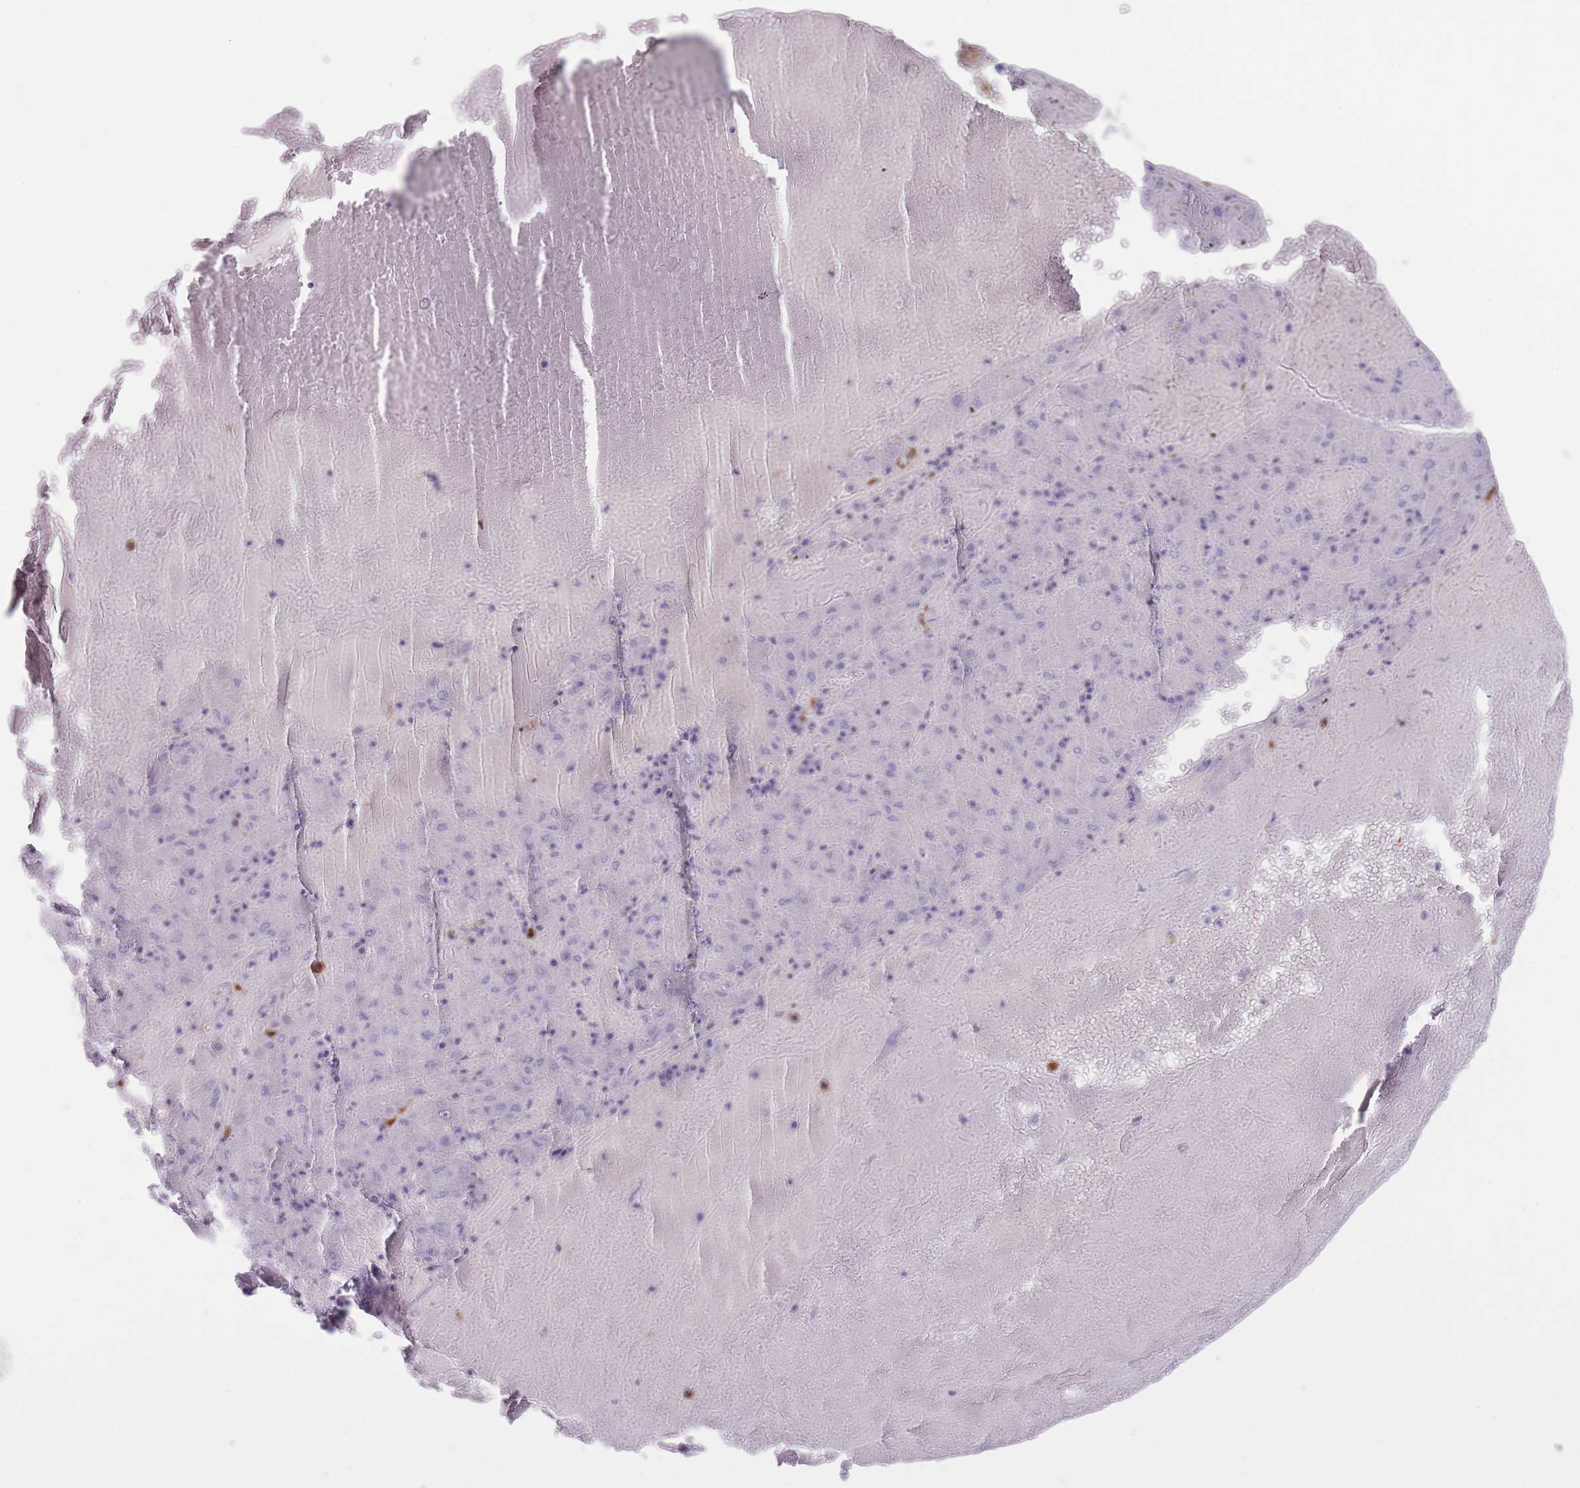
{"staining": {"intensity": "negative", "quantity": "none", "location": "none"}, "tissue": "liver cancer", "cell_type": "Tumor cells", "image_type": "cancer", "snomed": [{"axis": "morphology", "description": "Carcinoma, Hepatocellular, NOS"}, {"axis": "topography", "description": "Liver"}], "caption": "The image shows no staining of tumor cells in liver hepatocellular carcinoma.", "gene": "OR4F21", "patient": {"sex": "male", "age": 72}}